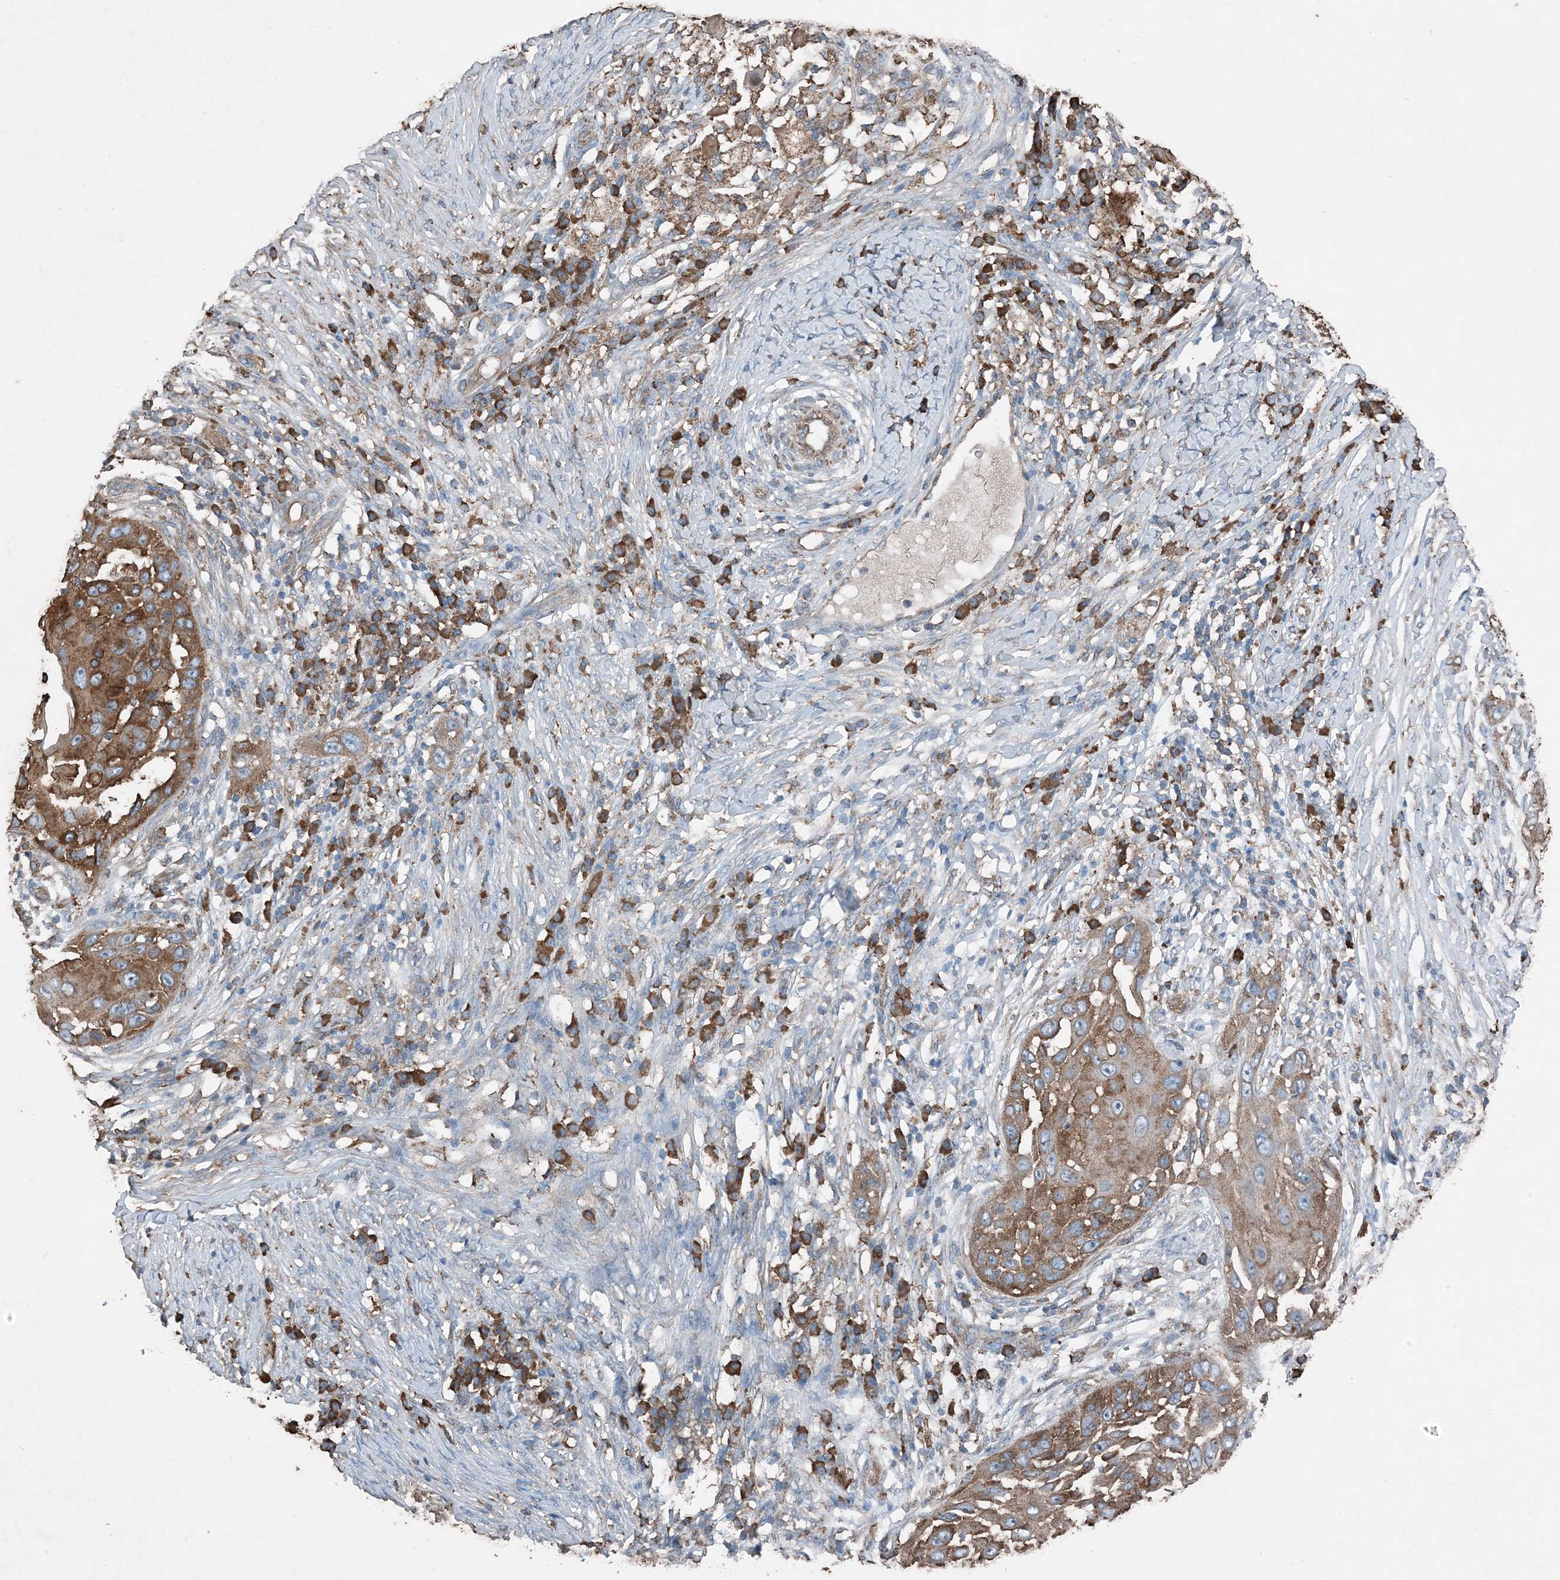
{"staining": {"intensity": "moderate", "quantity": ">75%", "location": "cytoplasmic/membranous"}, "tissue": "skin cancer", "cell_type": "Tumor cells", "image_type": "cancer", "snomed": [{"axis": "morphology", "description": "Squamous cell carcinoma, NOS"}, {"axis": "topography", "description": "Skin"}], "caption": "Human skin cancer (squamous cell carcinoma) stained with a brown dye reveals moderate cytoplasmic/membranous positive positivity in about >75% of tumor cells.", "gene": "PDIA6", "patient": {"sex": "female", "age": 44}}